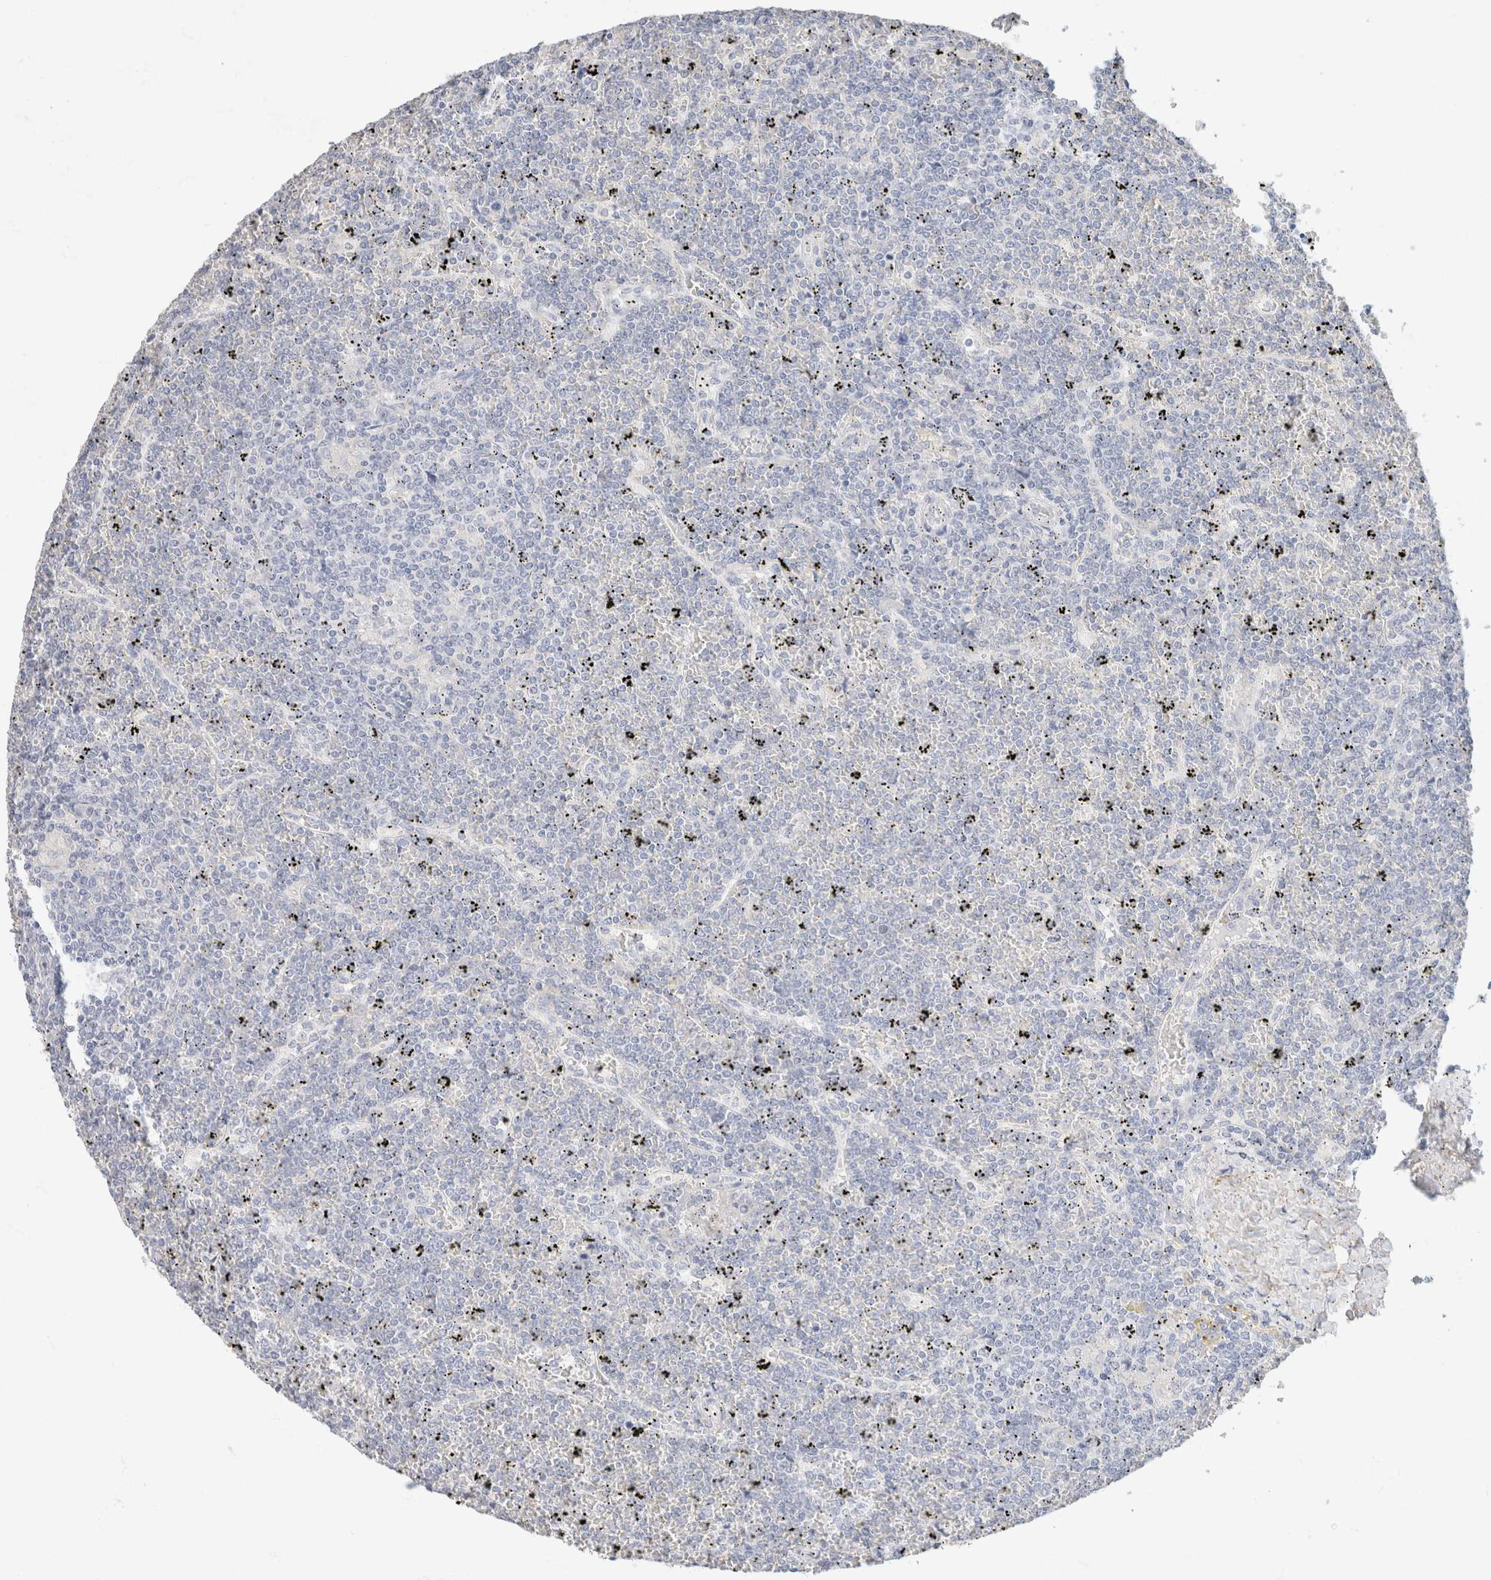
{"staining": {"intensity": "negative", "quantity": "none", "location": "none"}, "tissue": "lymphoma", "cell_type": "Tumor cells", "image_type": "cancer", "snomed": [{"axis": "morphology", "description": "Malignant lymphoma, non-Hodgkin's type, Low grade"}, {"axis": "topography", "description": "Spleen"}], "caption": "Tumor cells are negative for protein expression in human low-grade malignant lymphoma, non-Hodgkin's type. (DAB (3,3'-diaminobenzidine) immunohistochemistry (IHC), high magnification).", "gene": "CA12", "patient": {"sex": "female", "age": 19}}